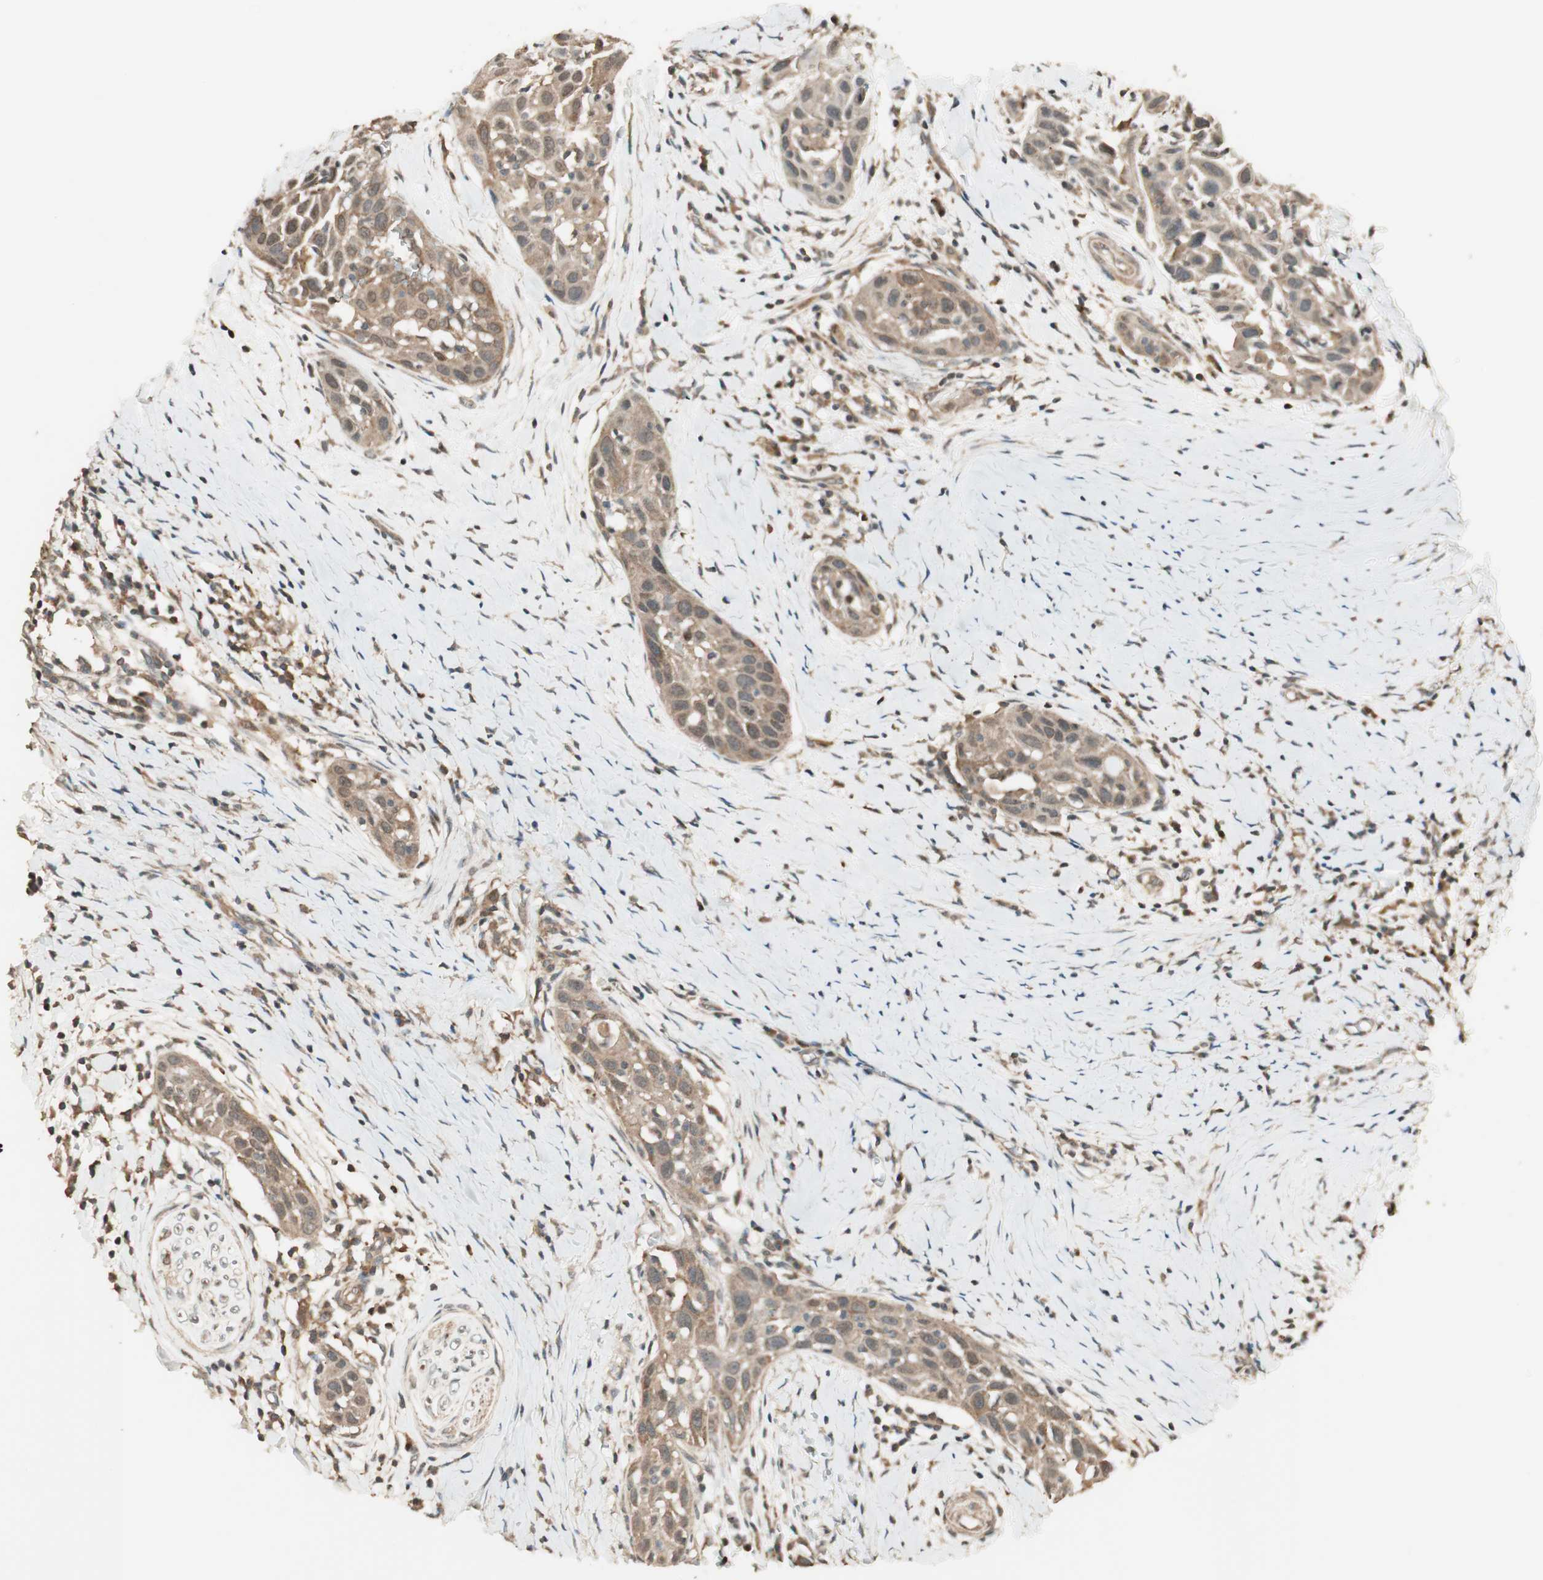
{"staining": {"intensity": "moderate", "quantity": ">75%", "location": "cytoplasmic/membranous,nuclear"}, "tissue": "head and neck cancer", "cell_type": "Tumor cells", "image_type": "cancer", "snomed": [{"axis": "morphology", "description": "Normal tissue, NOS"}, {"axis": "morphology", "description": "Squamous cell carcinoma, NOS"}, {"axis": "topography", "description": "Oral tissue"}, {"axis": "topography", "description": "Head-Neck"}], "caption": "This is an image of immunohistochemistry staining of head and neck cancer, which shows moderate positivity in the cytoplasmic/membranous and nuclear of tumor cells.", "gene": "CNOT4", "patient": {"sex": "female", "age": 50}}